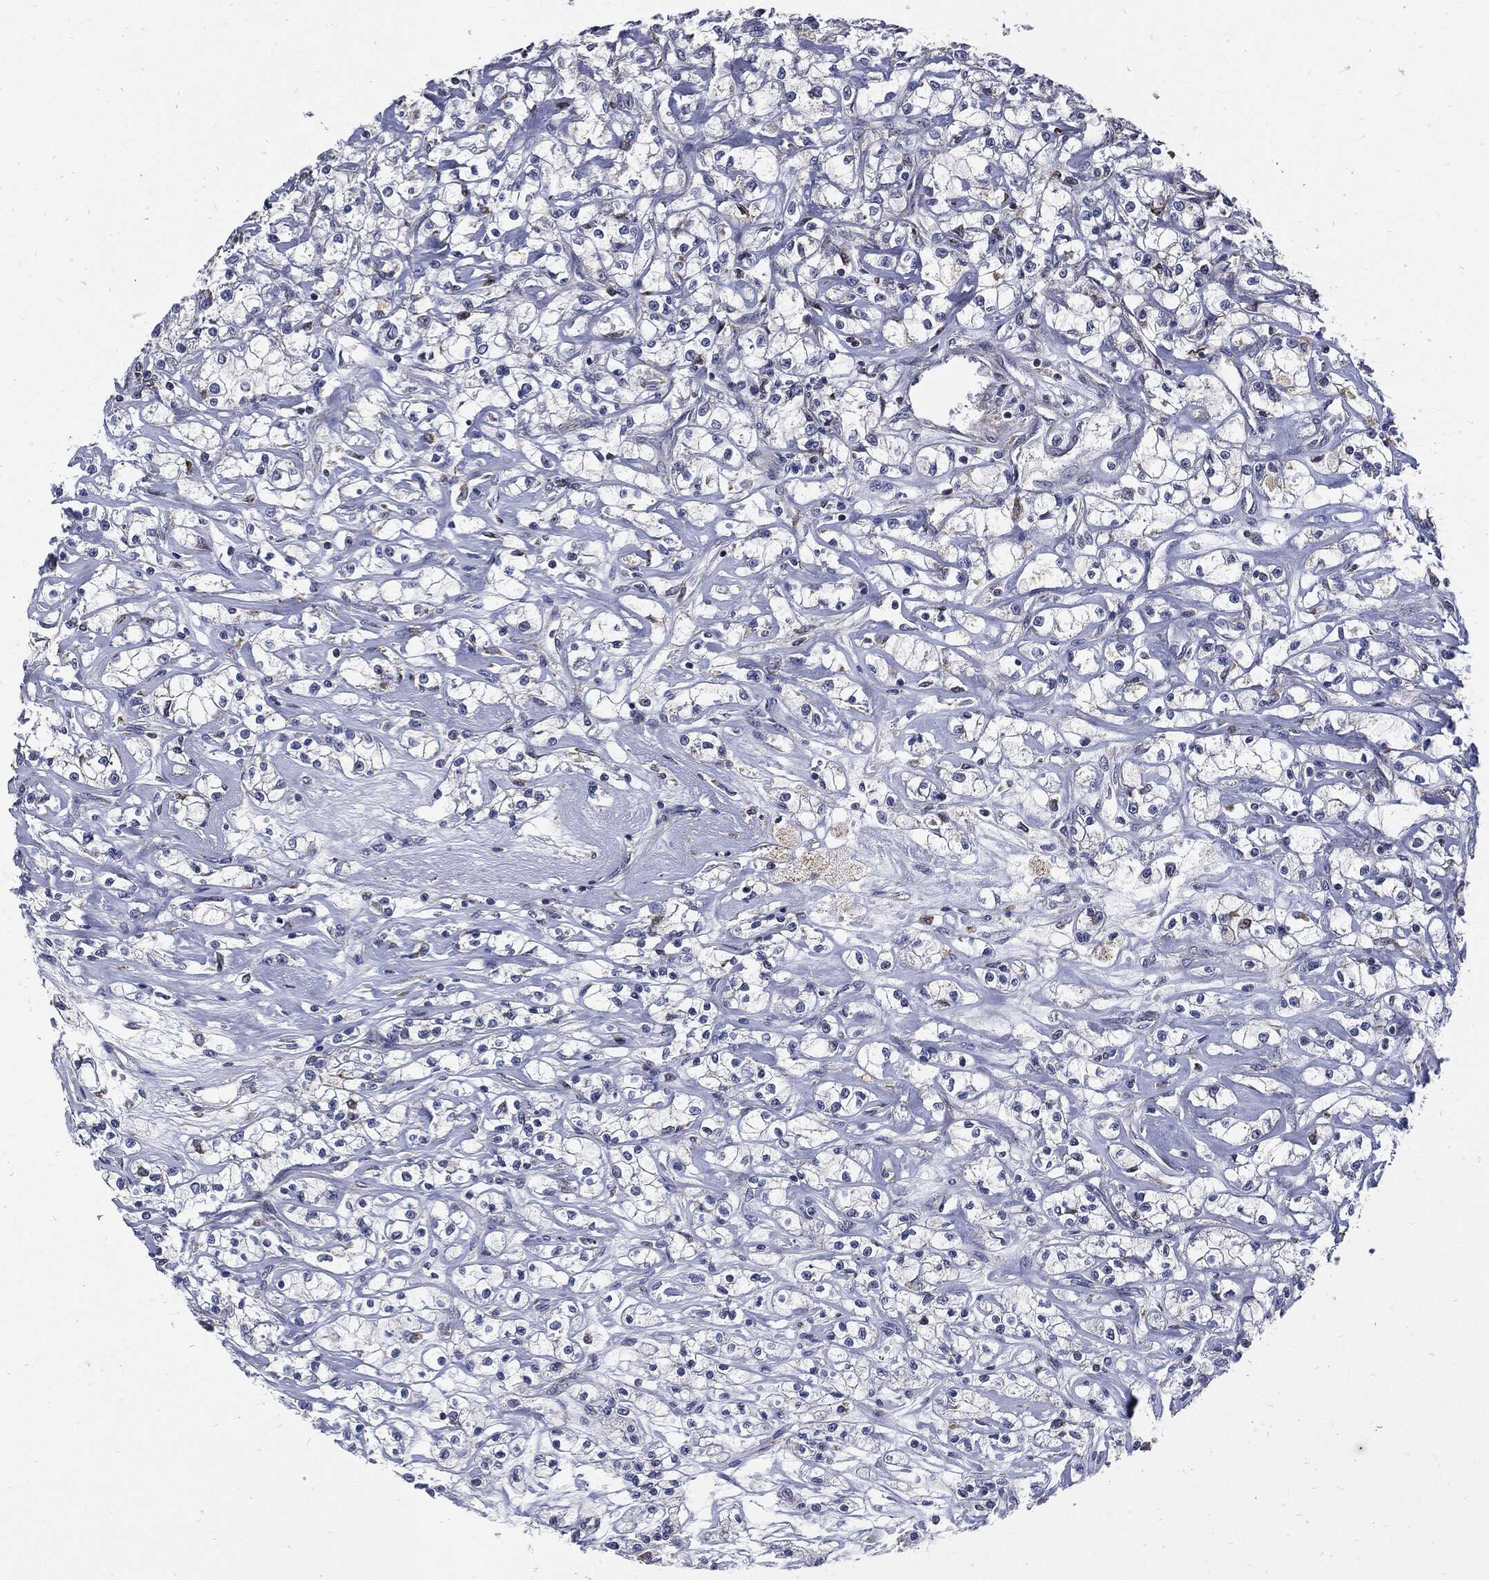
{"staining": {"intensity": "negative", "quantity": "none", "location": "none"}, "tissue": "renal cancer", "cell_type": "Tumor cells", "image_type": "cancer", "snomed": [{"axis": "morphology", "description": "Adenocarcinoma, NOS"}, {"axis": "topography", "description": "Kidney"}], "caption": "DAB immunohistochemical staining of human renal cancer (adenocarcinoma) displays no significant positivity in tumor cells.", "gene": "SLC31A2", "patient": {"sex": "female", "age": 59}}